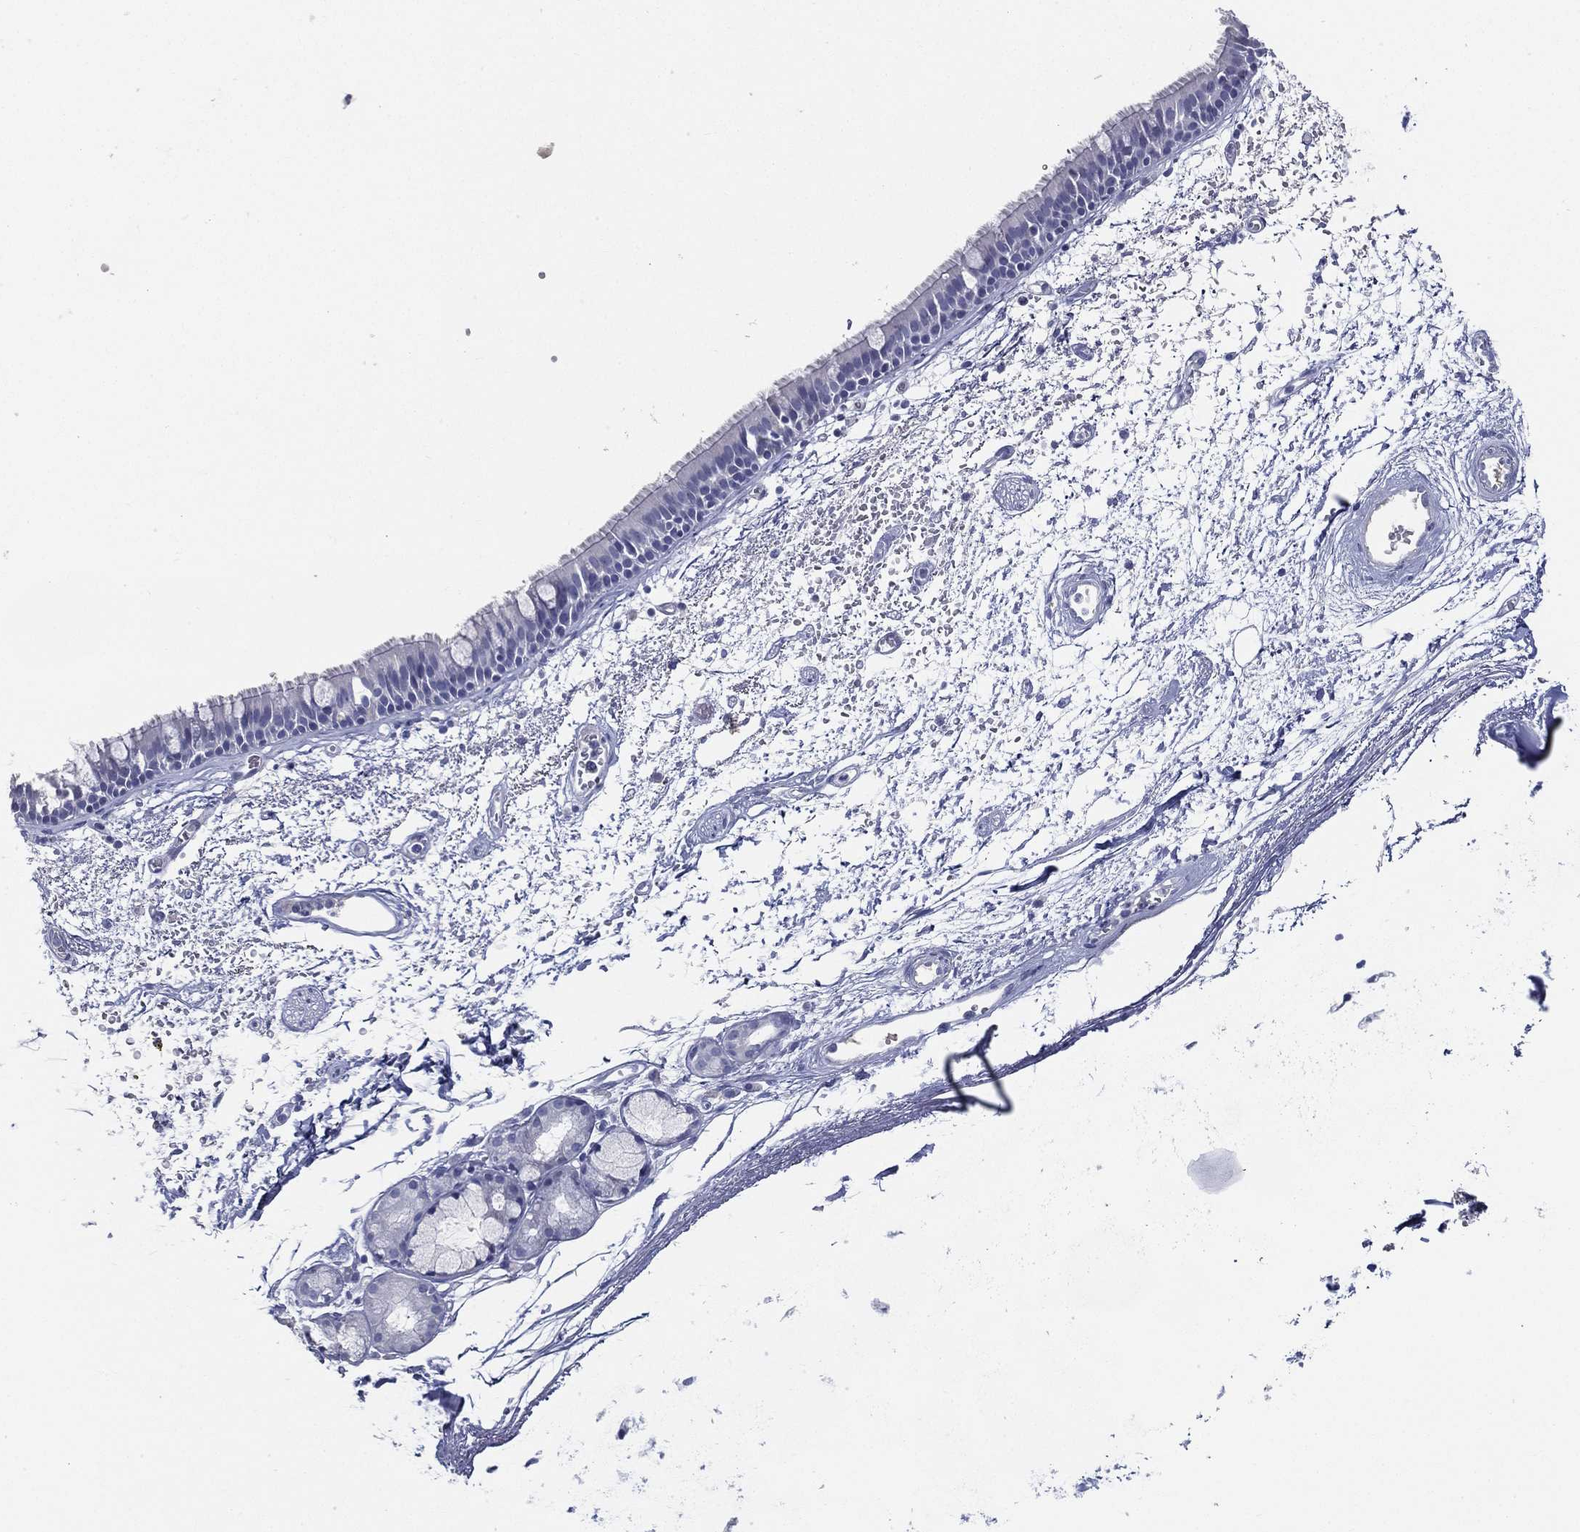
{"staining": {"intensity": "negative", "quantity": "none", "location": "none"}, "tissue": "bronchus", "cell_type": "Respiratory epithelial cells", "image_type": "normal", "snomed": [{"axis": "morphology", "description": "Normal tissue, NOS"}, {"axis": "topography", "description": "Cartilage tissue"}, {"axis": "topography", "description": "Bronchus"}], "caption": "Immunohistochemistry photomicrograph of benign bronchus stained for a protein (brown), which shows no staining in respiratory epithelial cells. The staining is performed using DAB (3,3'-diaminobenzidine) brown chromogen with nuclei counter-stained in using hematoxylin.", "gene": "STS", "patient": {"sex": "male", "age": 66}}